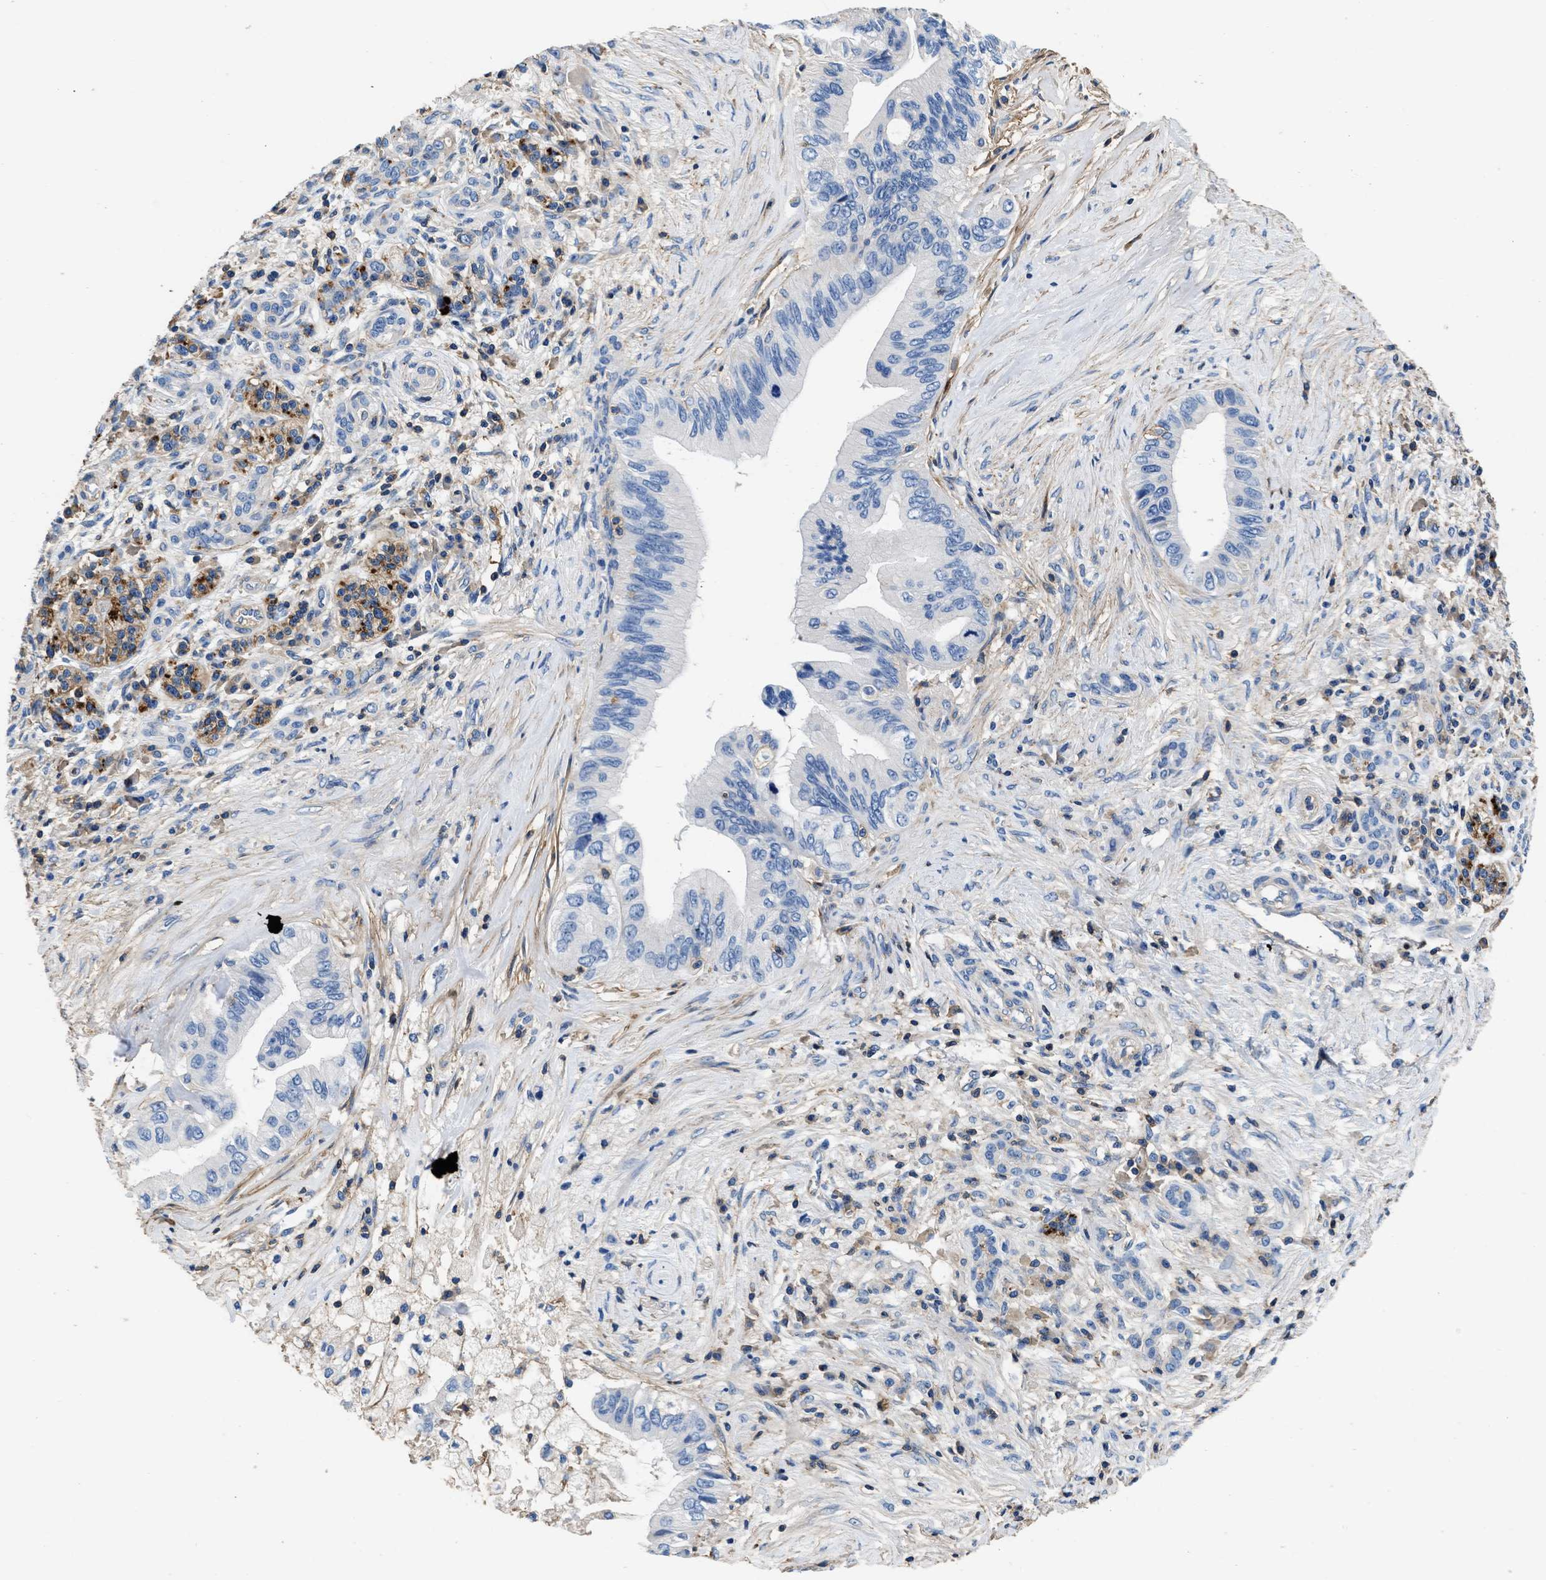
{"staining": {"intensity": "negative", "quantity": "none", "location": "none"}, "tissue": "pancreatic cancer", "cell_type": "Tumor cells", "image_type": "cancer", "snomed": [{"axis": "morphology", "description": "Adenocarcinoma, NOS"}, {"axis": "topography", "description": "Pancreas"}], "caption": "Pancreatic adenocarcinoma stained for a protein using immunohistochemistry (IHC) shows no expression tumor cells.", "gene": "KCNQ4", "patient": {"sex": "female", "age": 73}}